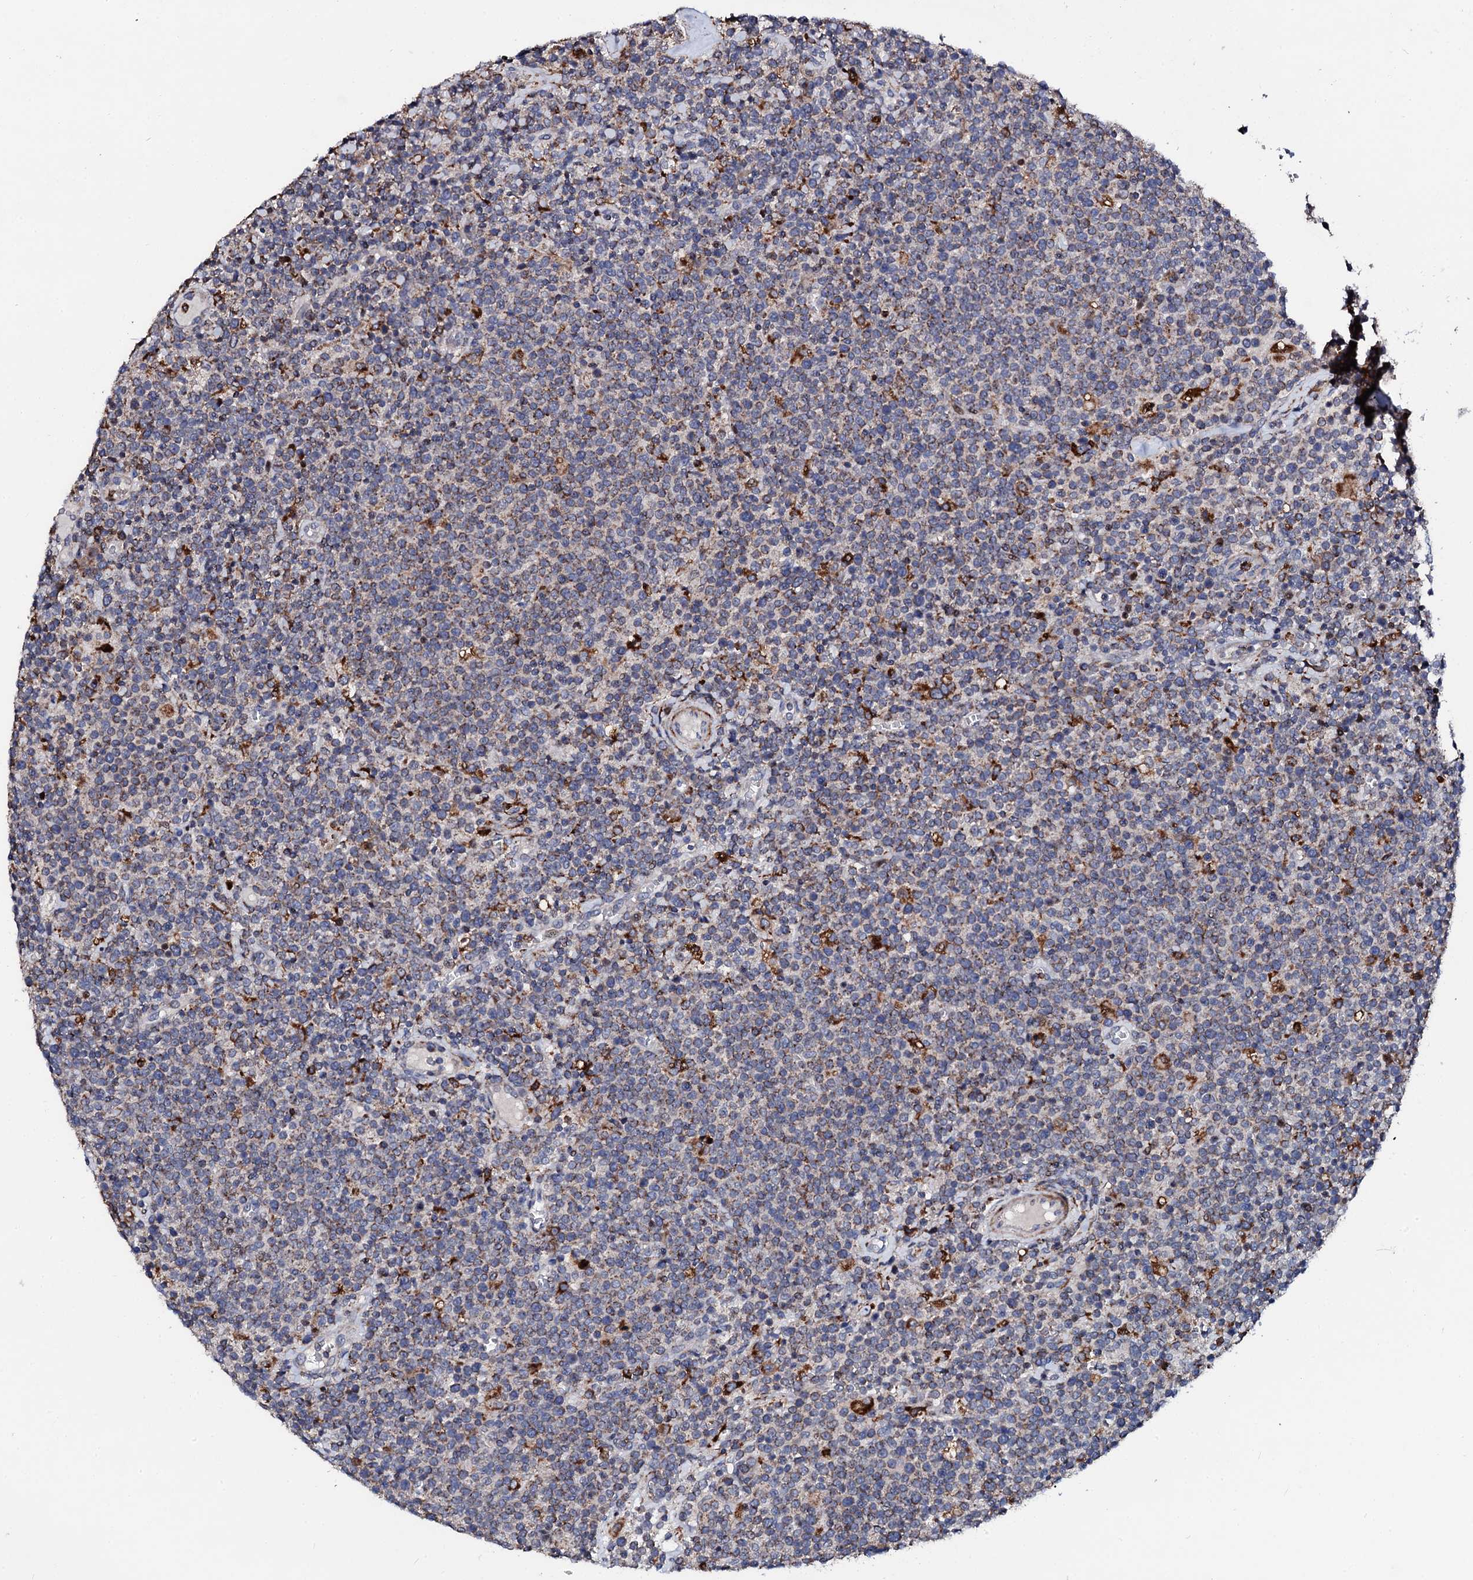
{"staining": {"intensity": "moderate", "quantity": "<25%", "location": "cytoplasmic/membranous"}, "tissue": "lymphoma", "cell_type": "Tumor cells", "image_type": "cancer", "snomed": [{"axis": "morphology", "description": "Malignant lymphoma, non-Hodgkin's type, High grade"}, {"axis": "topography", "description": "Lymph node"}], "caption": "This is a micrograph of IHC staining of lymphoma, which shows moderate positivity in the cytoplasmic/membranous of tumor cells.", "gene": "TCIRG1", "patient": {"sex": "male", "age": 61}}